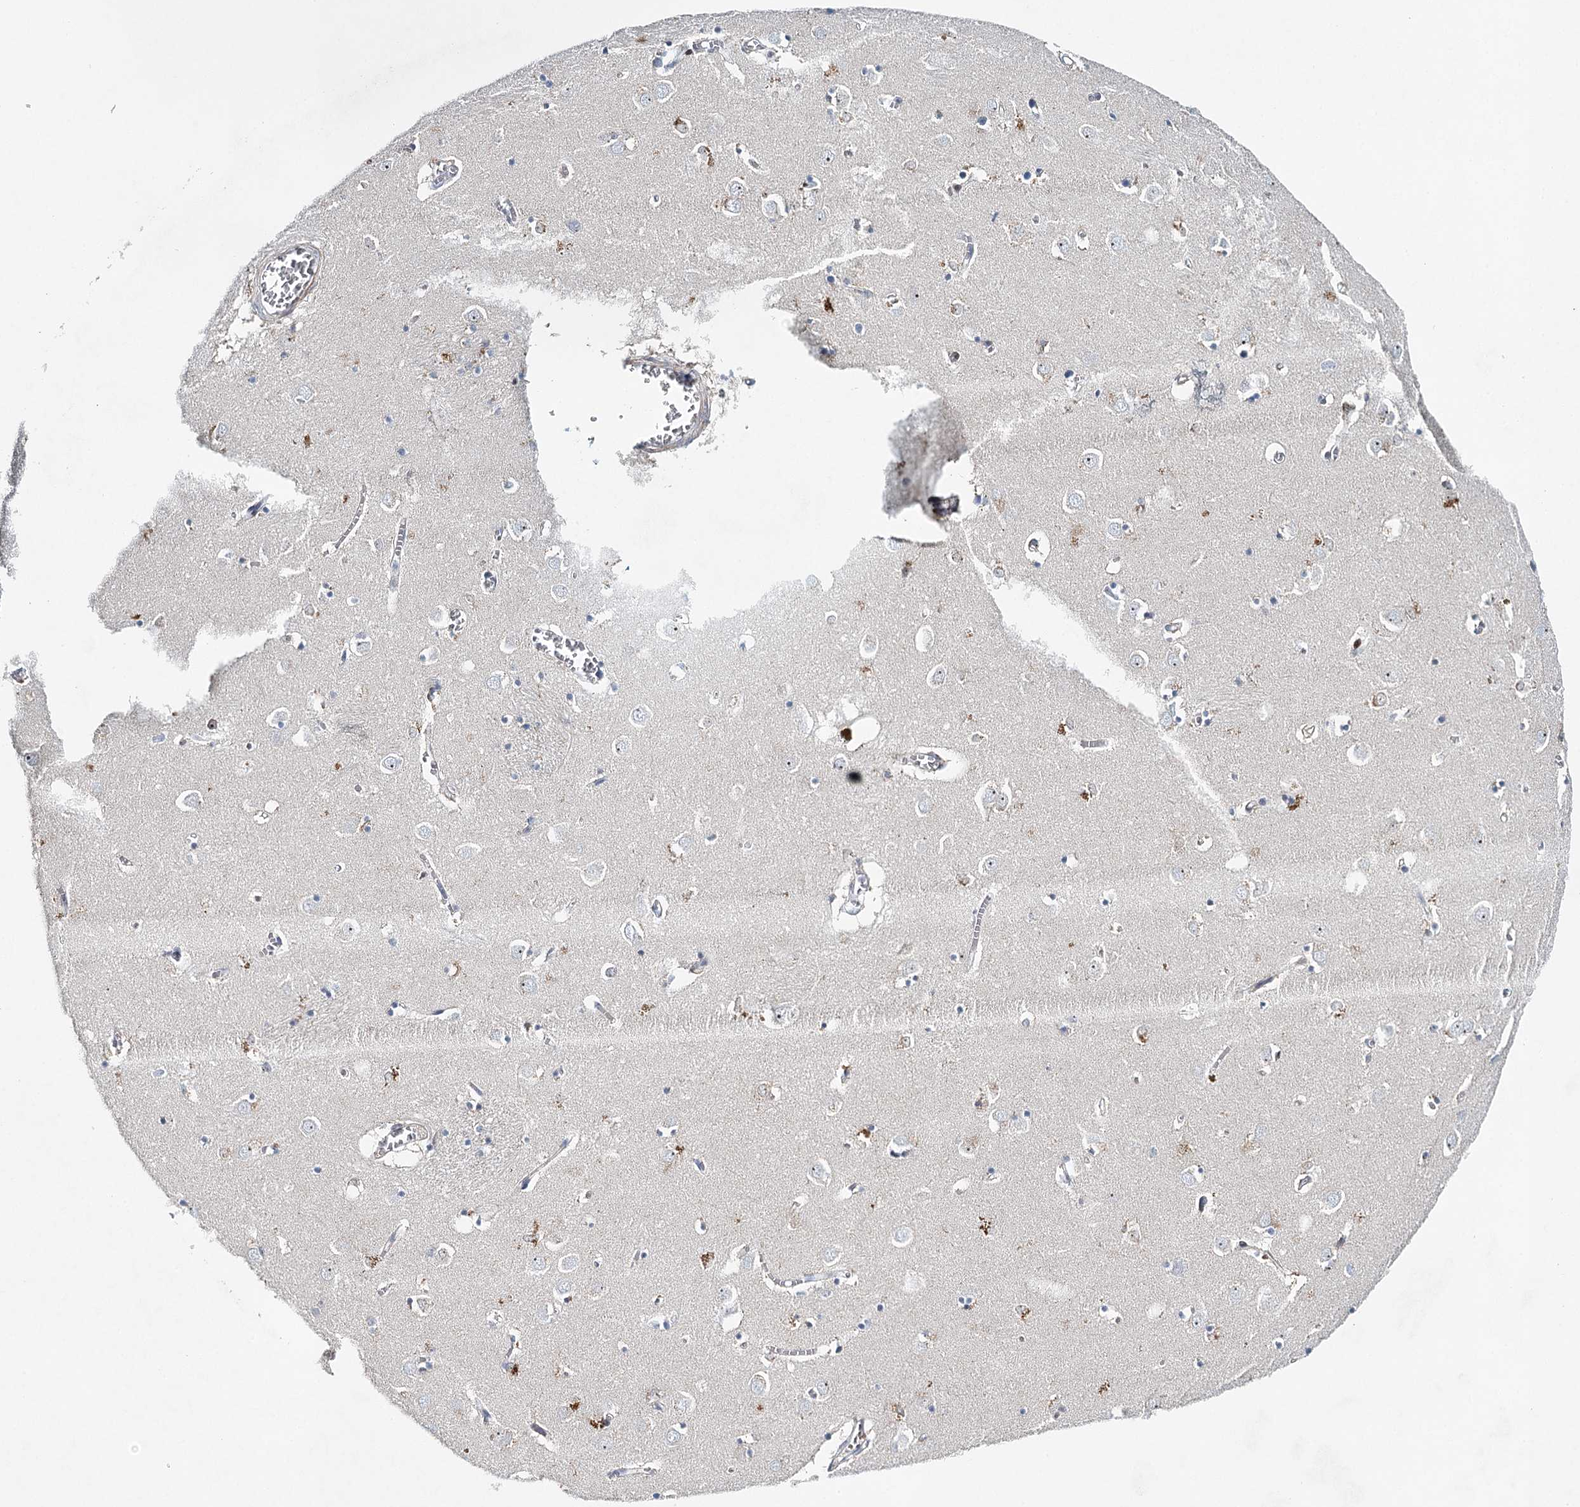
{"staining": {"intensity": "negative", "quantity": "none", "location": "none"}, "tissue": "caudate", "cell_type": "Glial cells", "image_type": "normal", "snomed": [{"axis": "morphology", "description": "Normal tissue, NOS"}, {"axis": "topography", "description": "Lateral ventricle wall"}], "caption": "The micrograph reveals no significant positivity in glial cells of caudate.", "gene": "RBM43", "patient": {"sex": "male", "age": 70}}